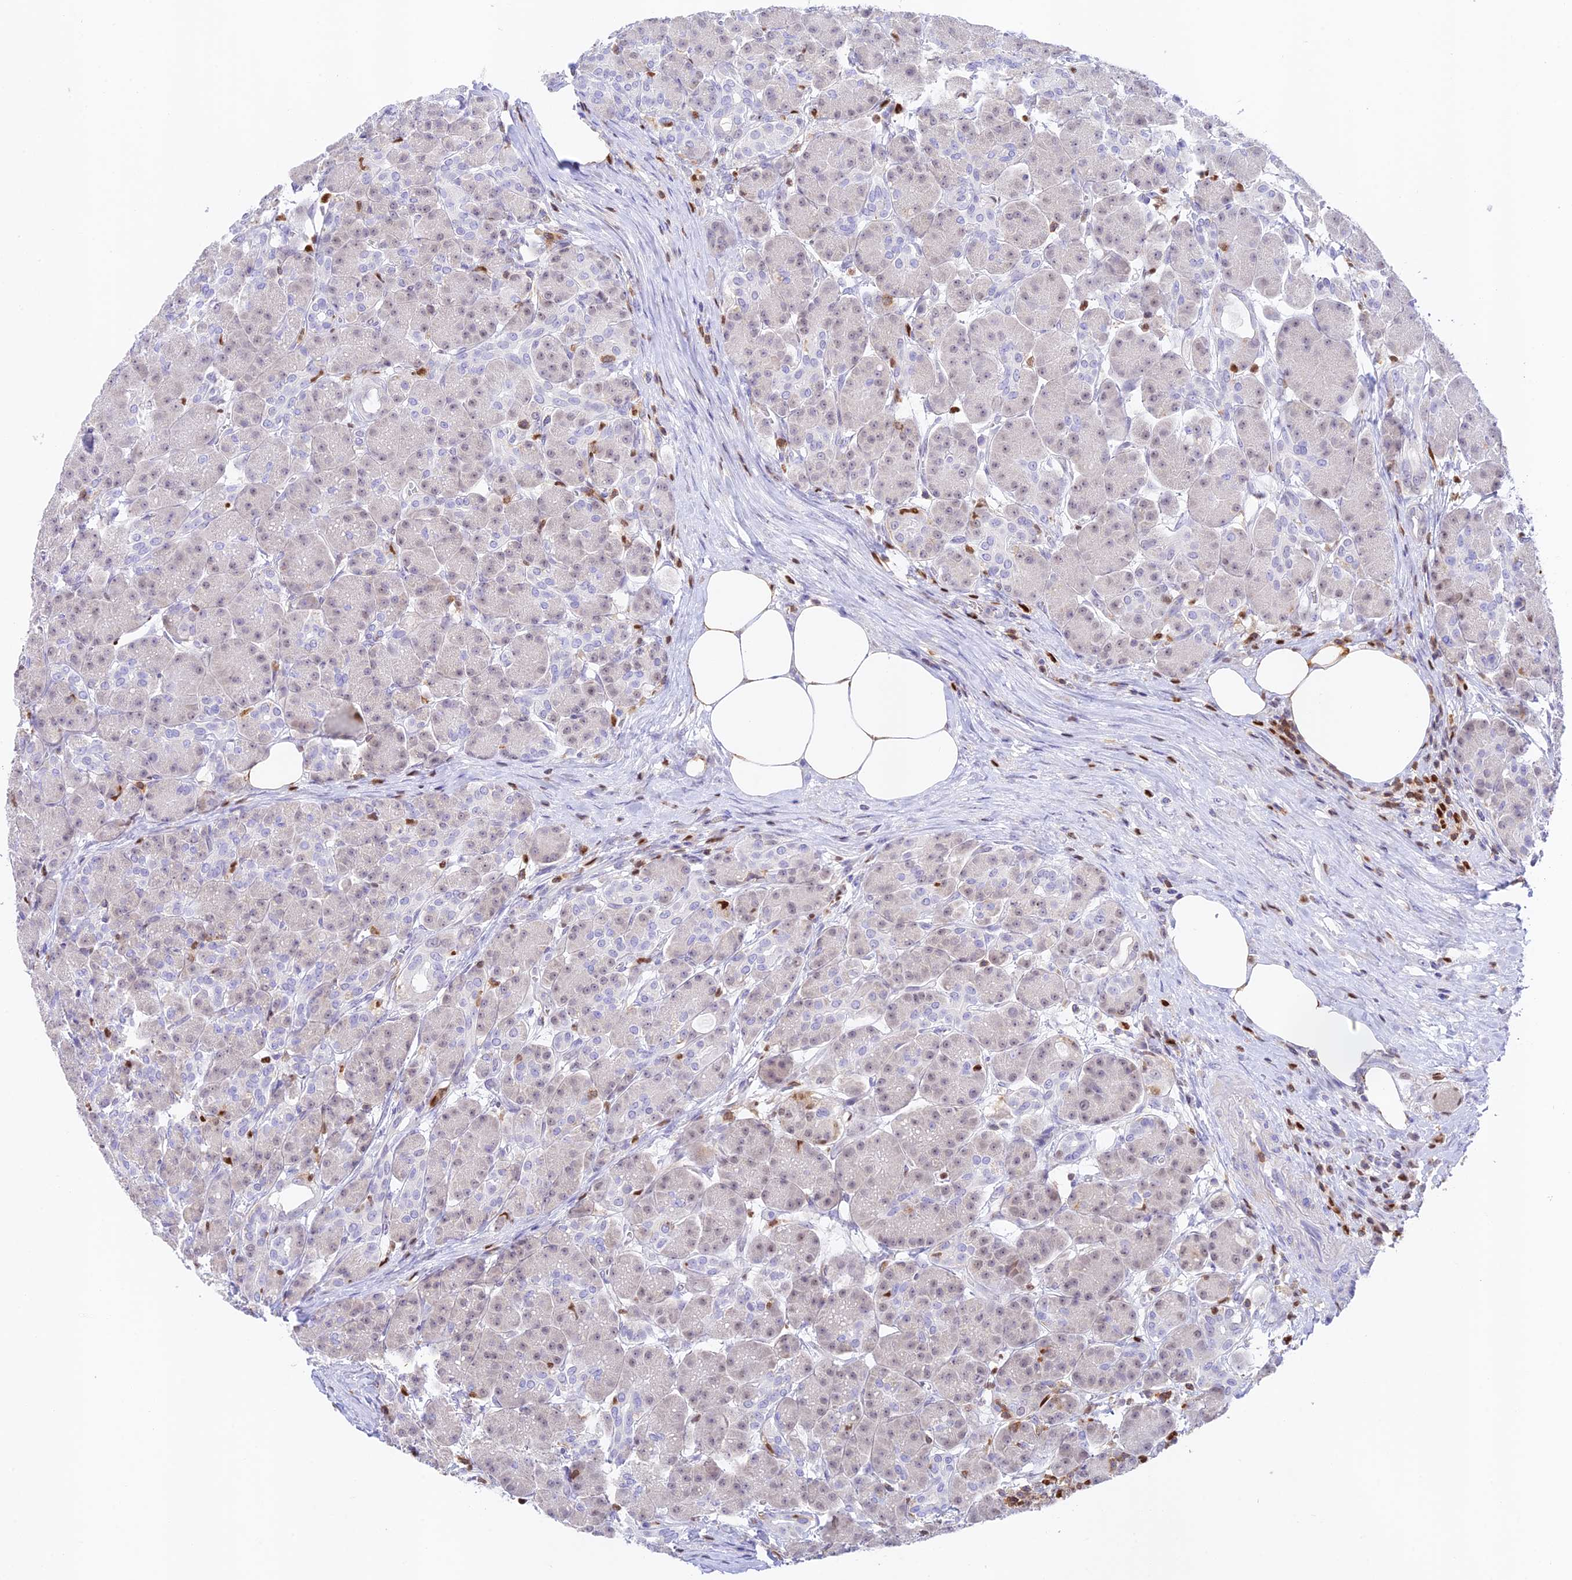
{"staining": {"intensity": "moderate", "quantity": "<25%", "location": "nuclear"}, "tissue": "pancreas", "cell_type": "Exocrine glandular cells", "image_type": "normal", "snomed": [{"axis": "morphology", "description": "Normal tissue, NOS"}, {"axis": "topography", "description": "Pancreas"}], "caption": "Immunohistochemistry (DAB (3,3'-diaminobenzidine)) staining of normal human pancreas displays moderate nuclear protein expression in about <25% of exocrine glandular cells.", "gene": "DENND1C", "patient": {"sex": "male", "age": 63}}